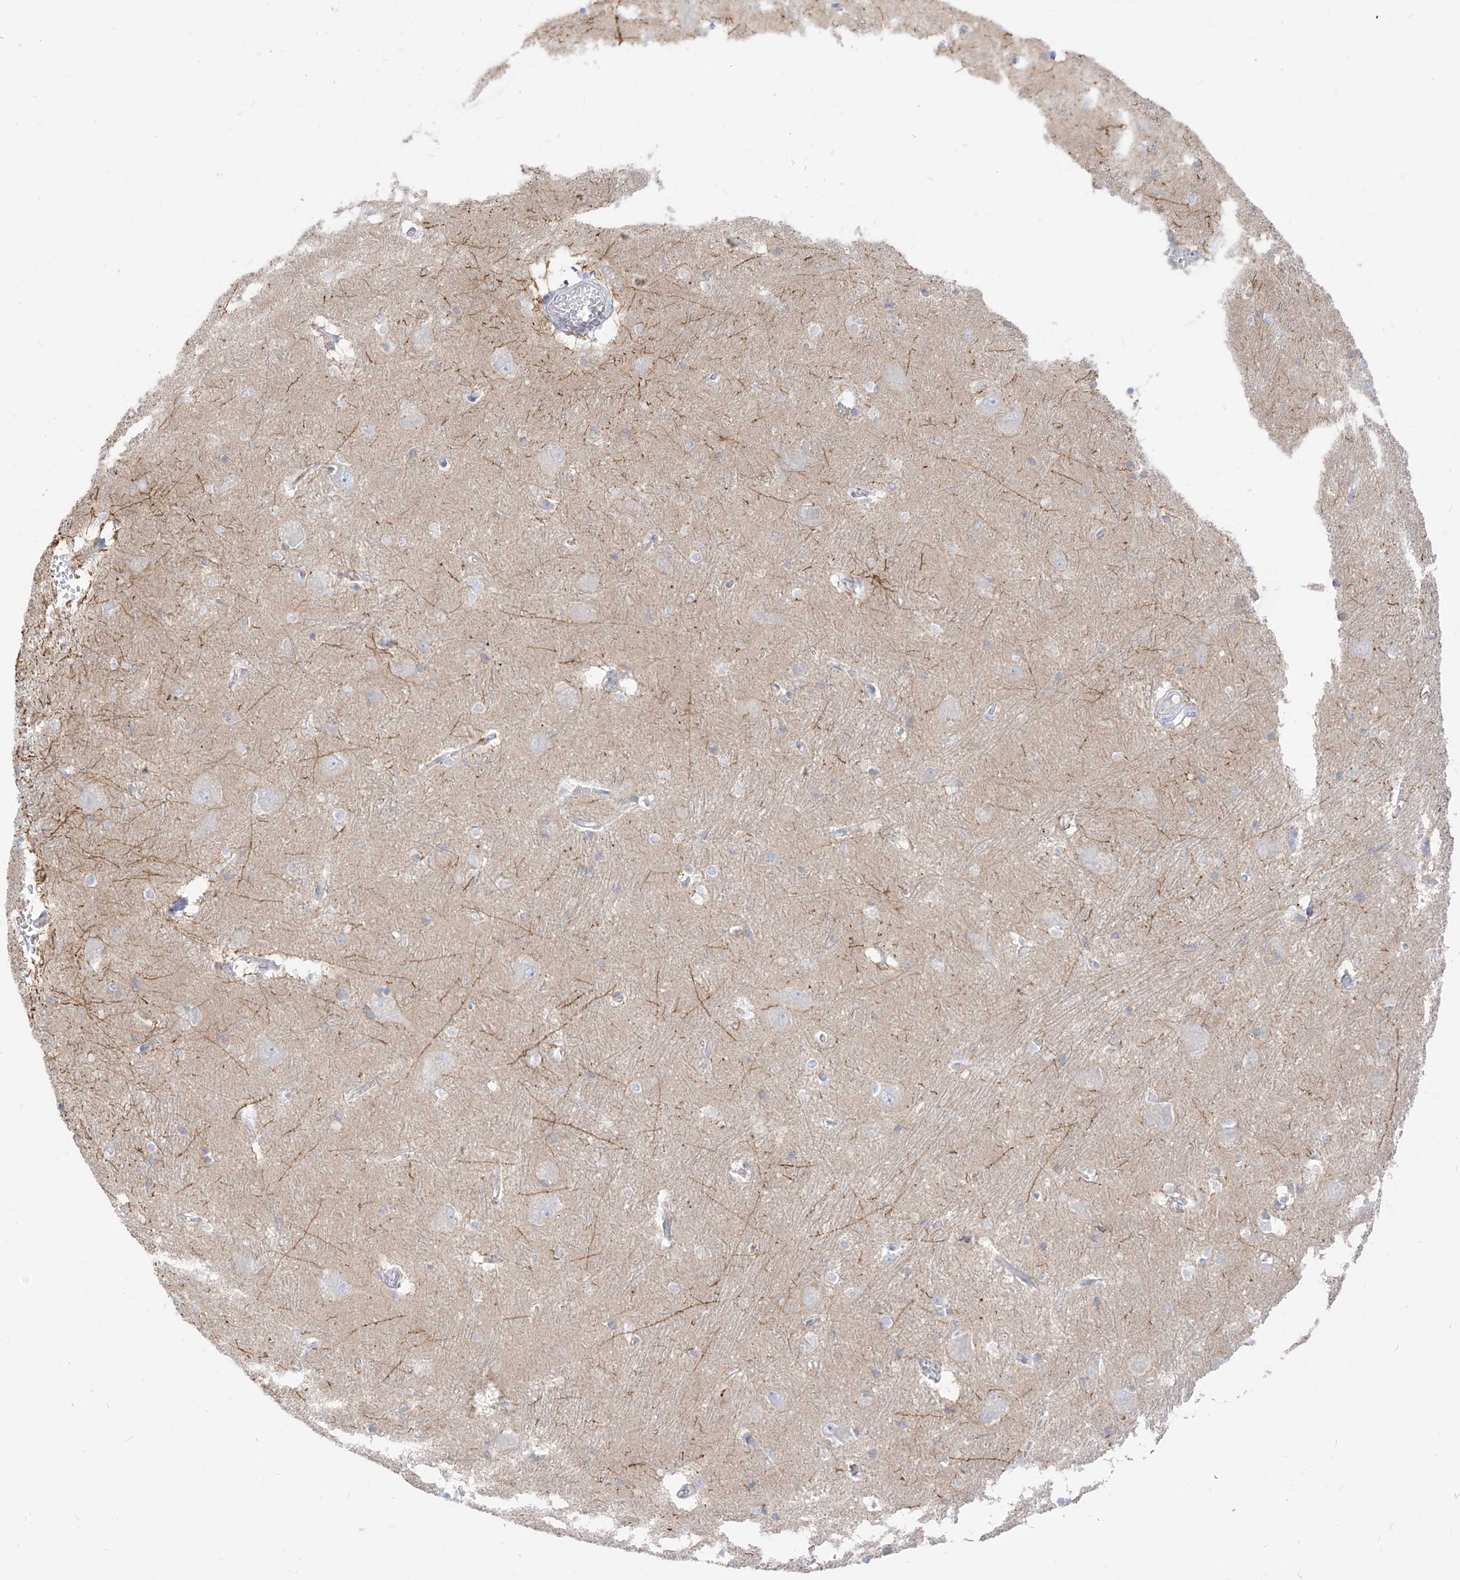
{"staining": {"intensity": "strong", "quantity": "<25%", "location": "cytoplasmic/membranous"}, "tissue": "caudate", "cell_type": "Glial cells", "image_type": "normal", "snomed": [{"axis": "morphology", "description": "Normal tissue, NOS"}, {"axis": "topography", "description": "Lateral ventricle wall"}], "caption": "Immunohistochemistry (IHC) image of normal caudate stained for a protein (brown), which exhibits medium levels of strong cytoplasmic/membranous expression in about <25% of glial cells.", "gene": "ARHGEF40", "patient": {"sex": "male", "age": 37}}